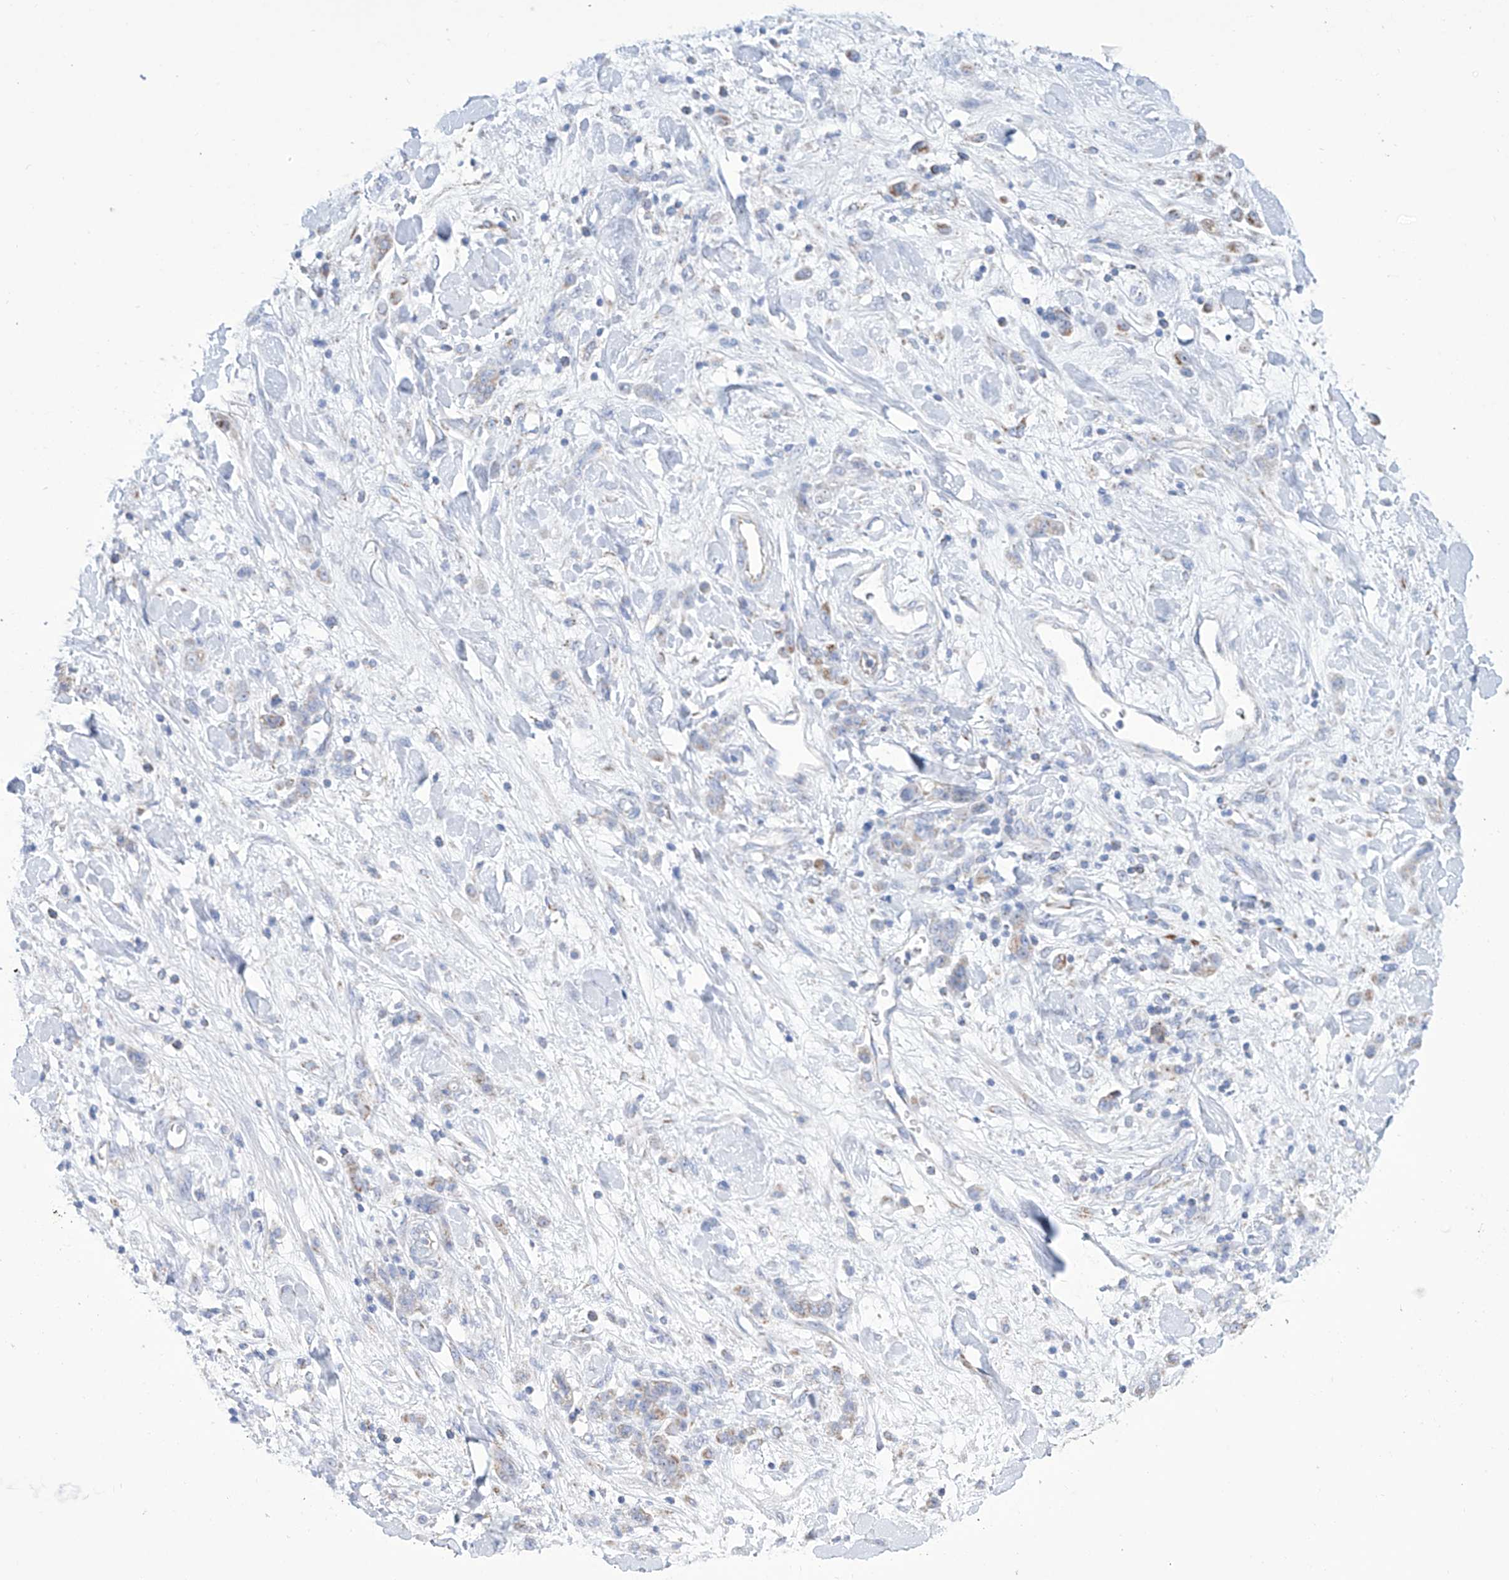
{"staining": {"intensity": "weak", "quantity": "25%-75%", "location": "cytoplasmic/membranous"}, "tissue": "stomach cancer", "cell_type": "Tumor cells", "image_type": "cancer", "snomed": [{"axis": "morphology", "description": "Normal tissue, NOS"}, {"axis": "morphology", "description": "Adenocarcinoma, NOS"}, {"axis": "topography", "description": "Stomach"}], "caption": "A photomicrograph of human stomach cancer (adenocarcinoma) stained for a protein shows weak cytoplasmic/membranous brown staining in tumor cells.", "gene": "ALDH6A1", "patient": {"sex": "male", "age": 82}}